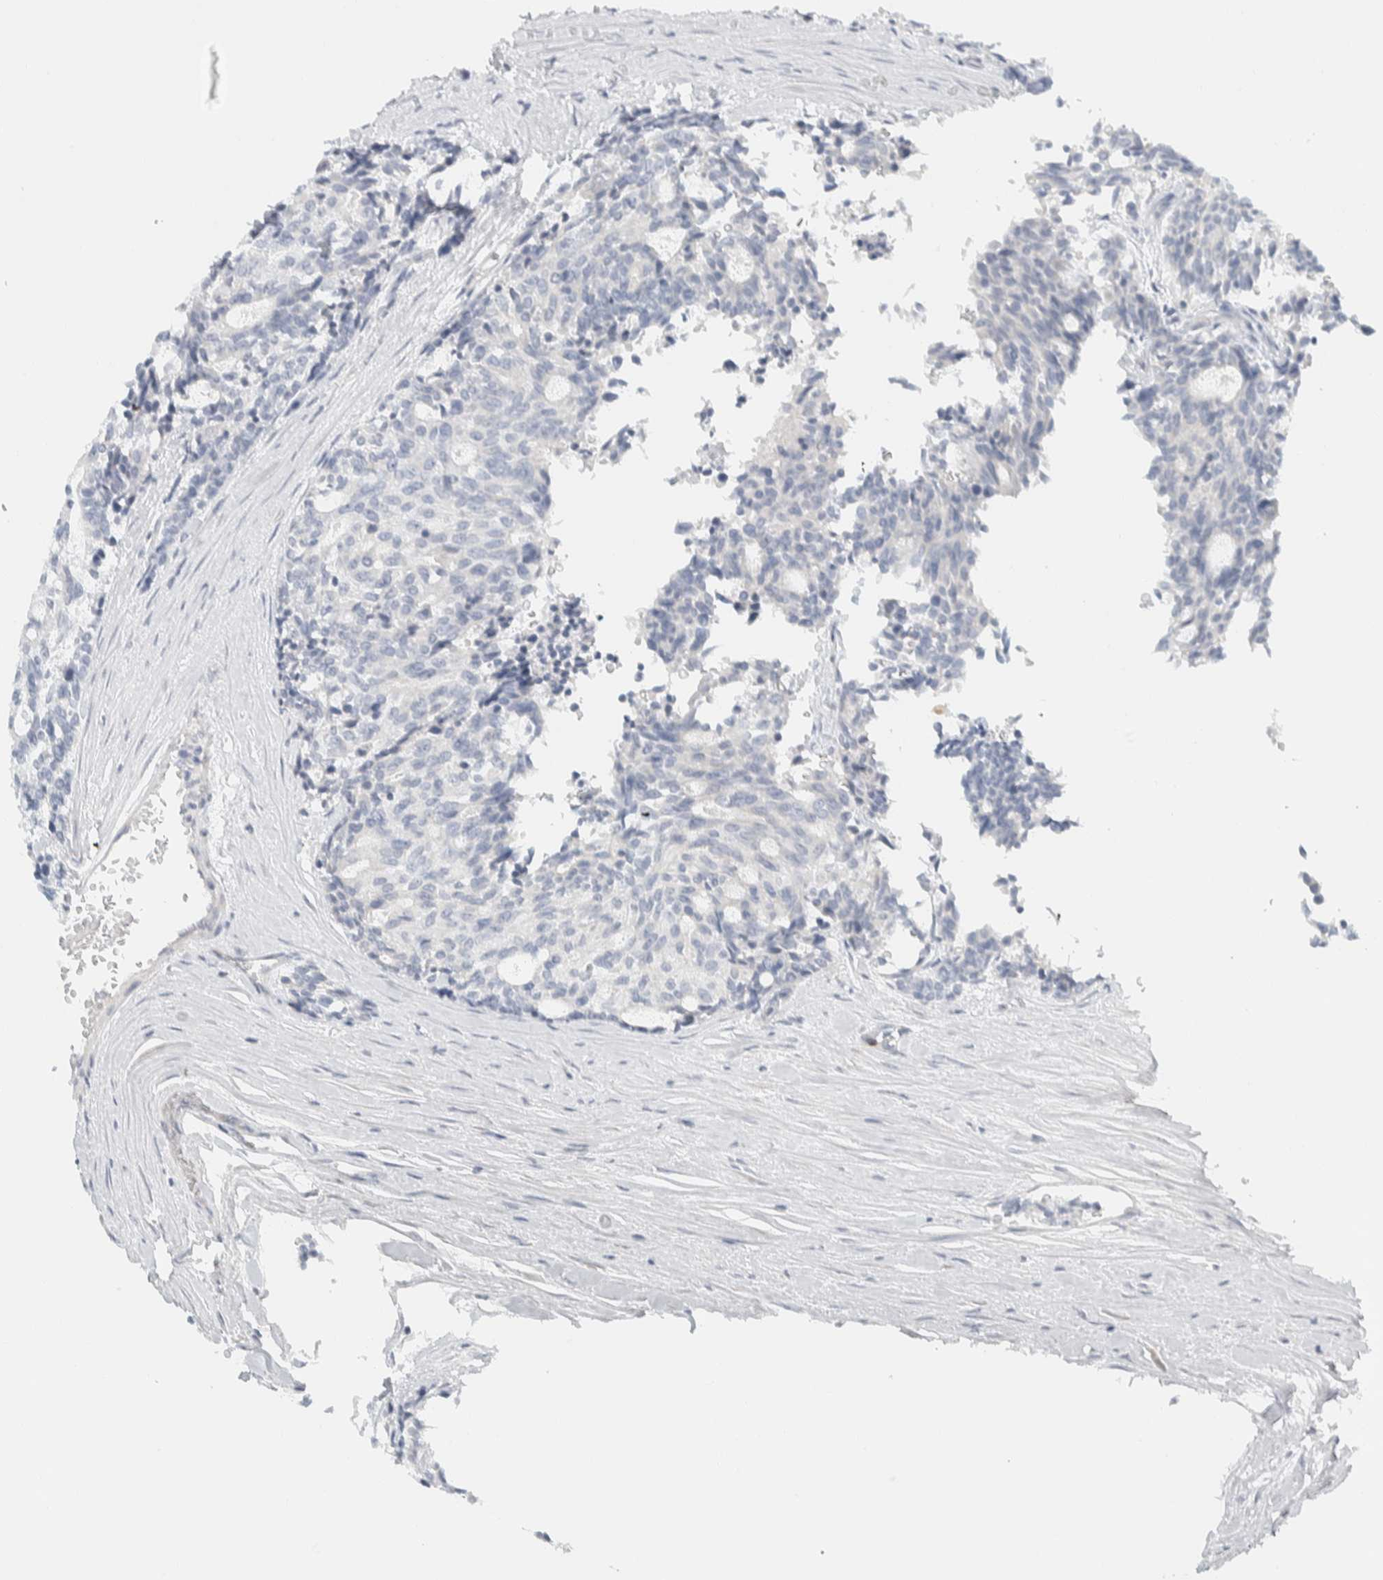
{"staining": {"intensity": "negative", "quantity": "none", "location": "none"}, "tissue": "carcinoid", "cell_type": "Tumor cells", "image_type": "cancer", "snomed": [{"axis": "morphology", "description": "Carcinoid, malignant, NOS"}, {"axis": "topography", "description": "Pancreas"}], "caption": "Immunohistochemical staining of human carcinoid shows no significant staining in tumor cells. Brightfield microscopy of IHC stained with DAB (3,3'-diaminobenzidine) (brown) and hematoxylin (blue), captured at high magnification.", "gene": "ARHGAP27", "patient": {"sex": "female", "age": 54}}